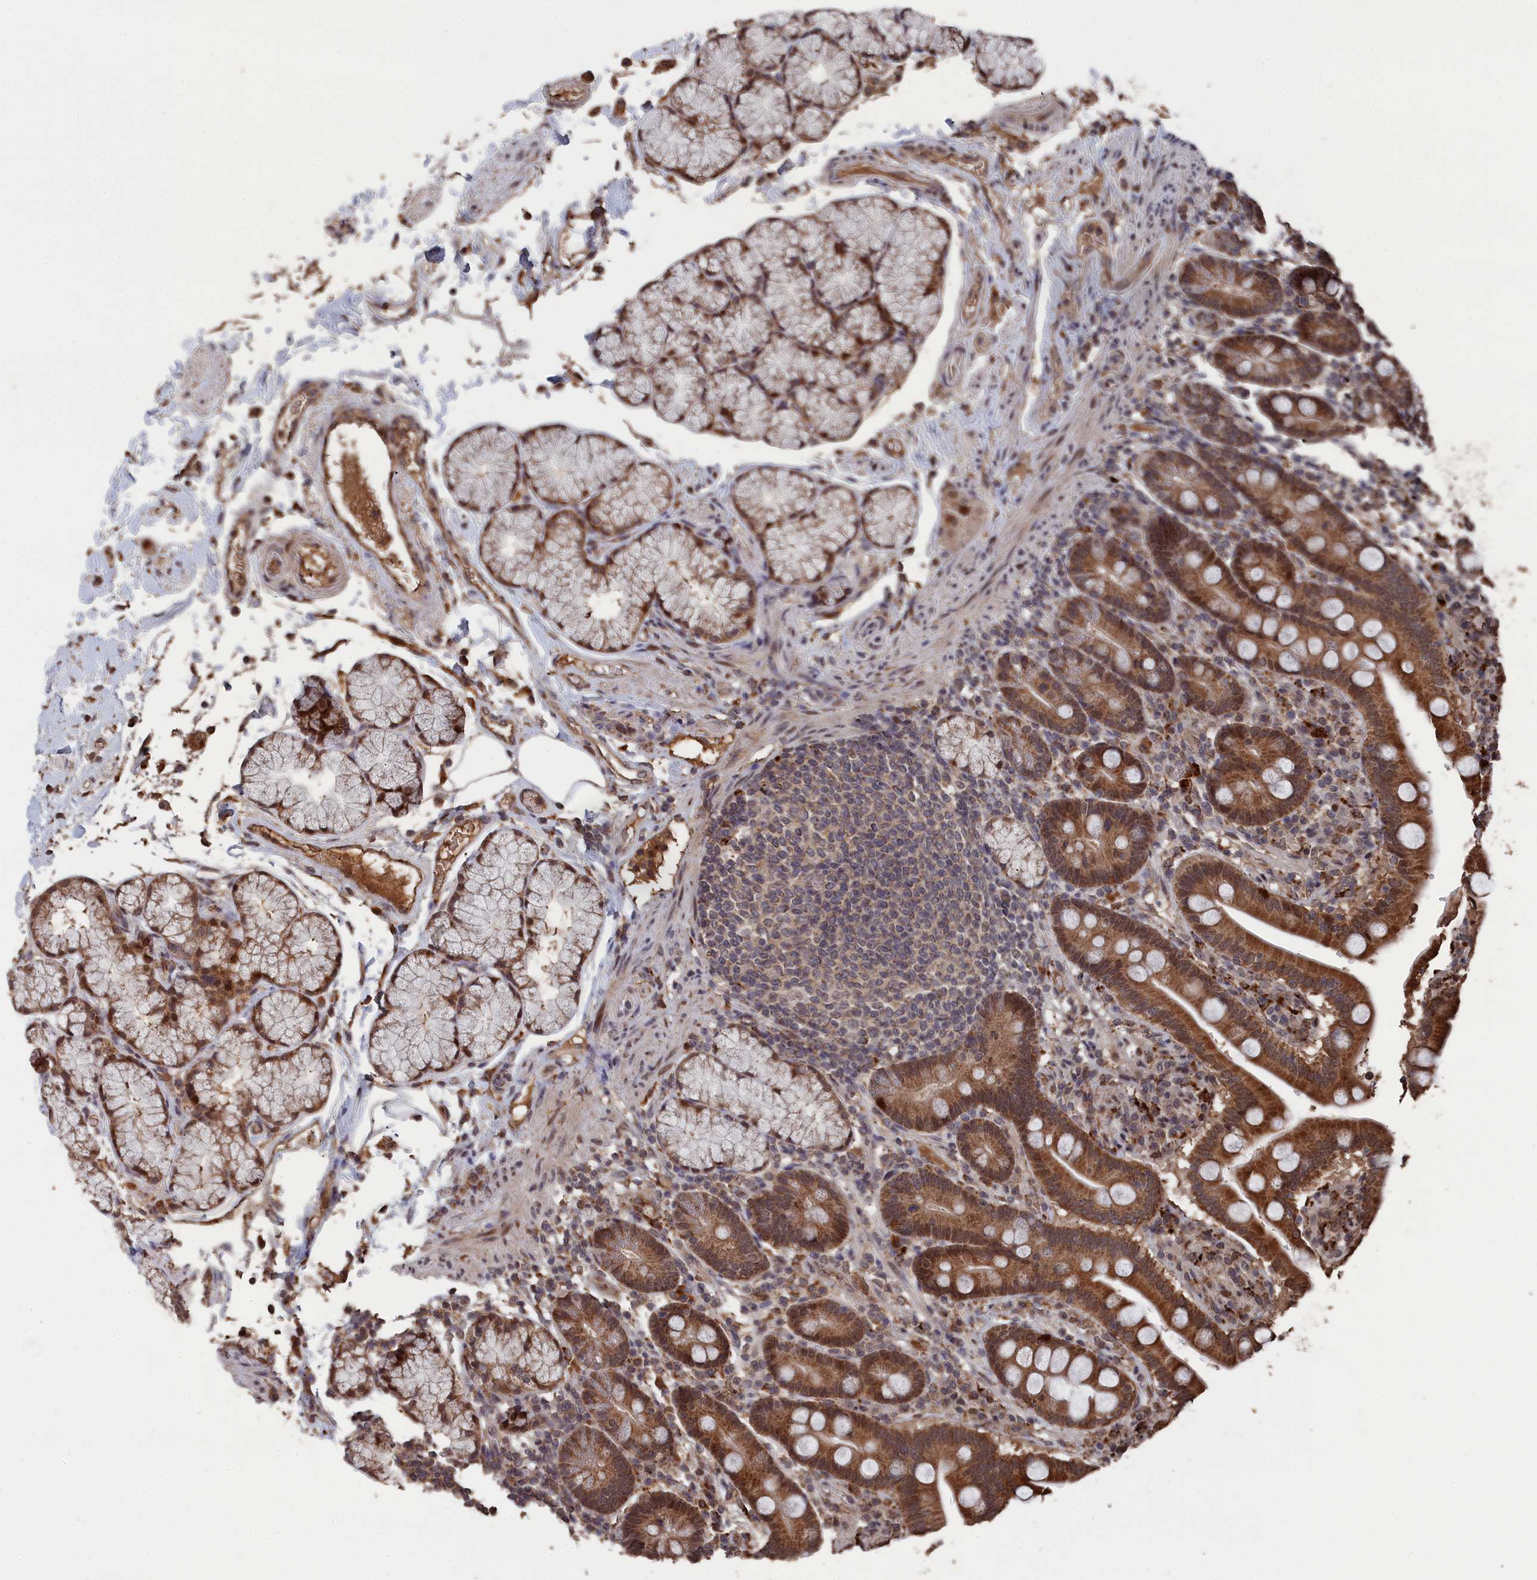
{"staining": {"intensity": "moderate", "quantity": ">75%", "location": "cytoplasmic/membranous,nuclear"}, "tissue": "duodenum", "cell_type": "Glandular cells", "image_type": "normal", "snomed": [{"axis": "morphology", "description": "Normal tissue, NOS"}, {"axis": "topography", "description": "Small intestine, NOS"}], "caption": "This photomicrograph shows normal duodenum stained with immunohistochemistry (IHC) to label a protein in brown. The cytoplasmic/membranous,nuclear of glandular cells show moderate positivity for the protein. Nuclei are counter-stained blue.", "gene": "CEACAM21", "patient": {"sex": "female", "age": 71}}